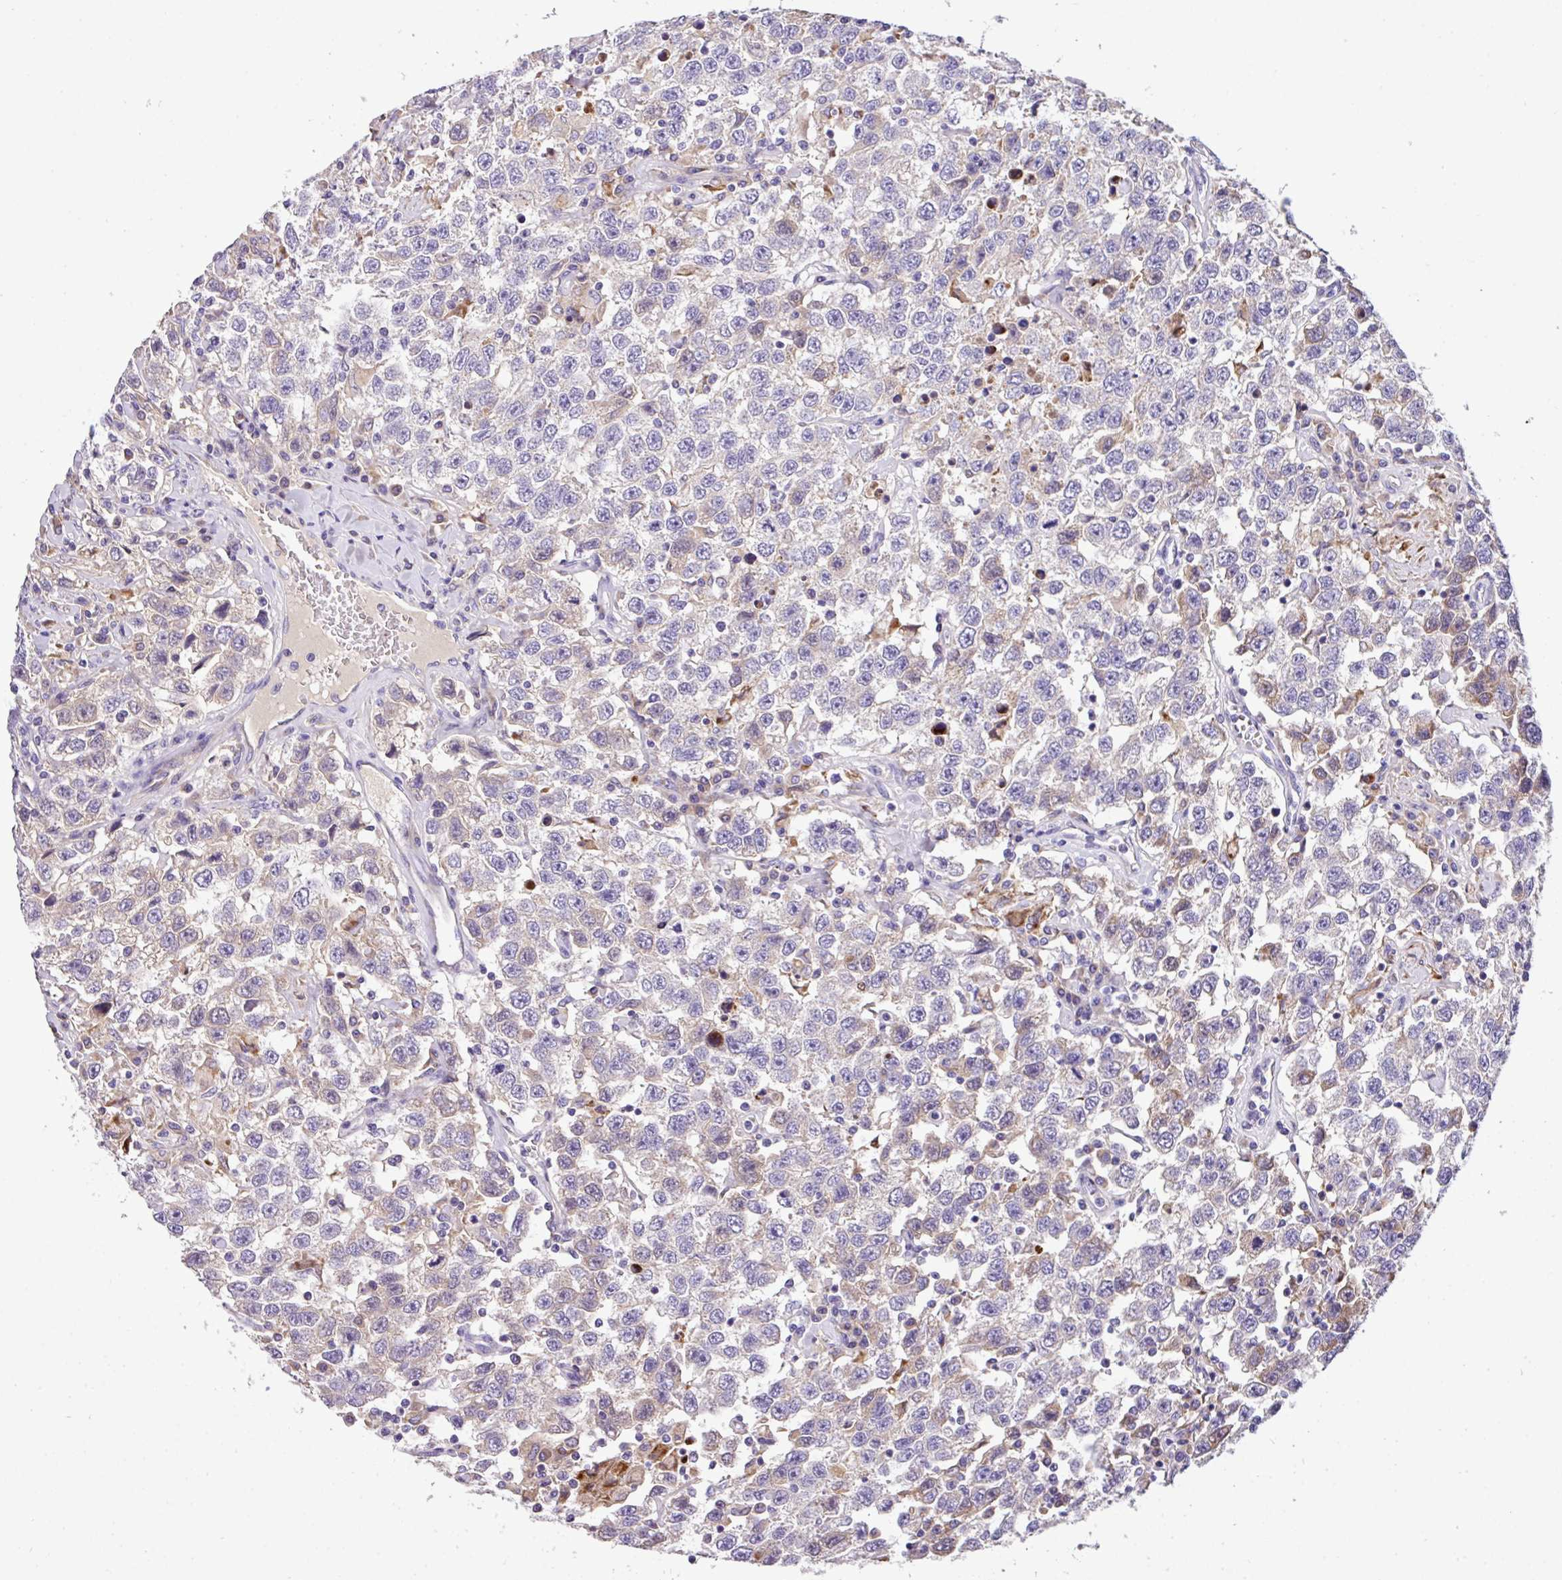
{"staining": {"intensity": "weak", "quantity": "<25%", "location": "cytoplasmic/membranous"}, "tissue": "testis cancer", "cell_type": "Tumor cells", "image_type": "cancer", "snomed": [{"axis": "morphology", "description": "Seminoma, NOS"}, {"axis": "topography", "description": "Testis"}], "caption": "Tumor cells show no significant staining in testis cancer (seminoma).", "gene": "ANXA2R", "patient": {"sex": "male", "age": 41}}